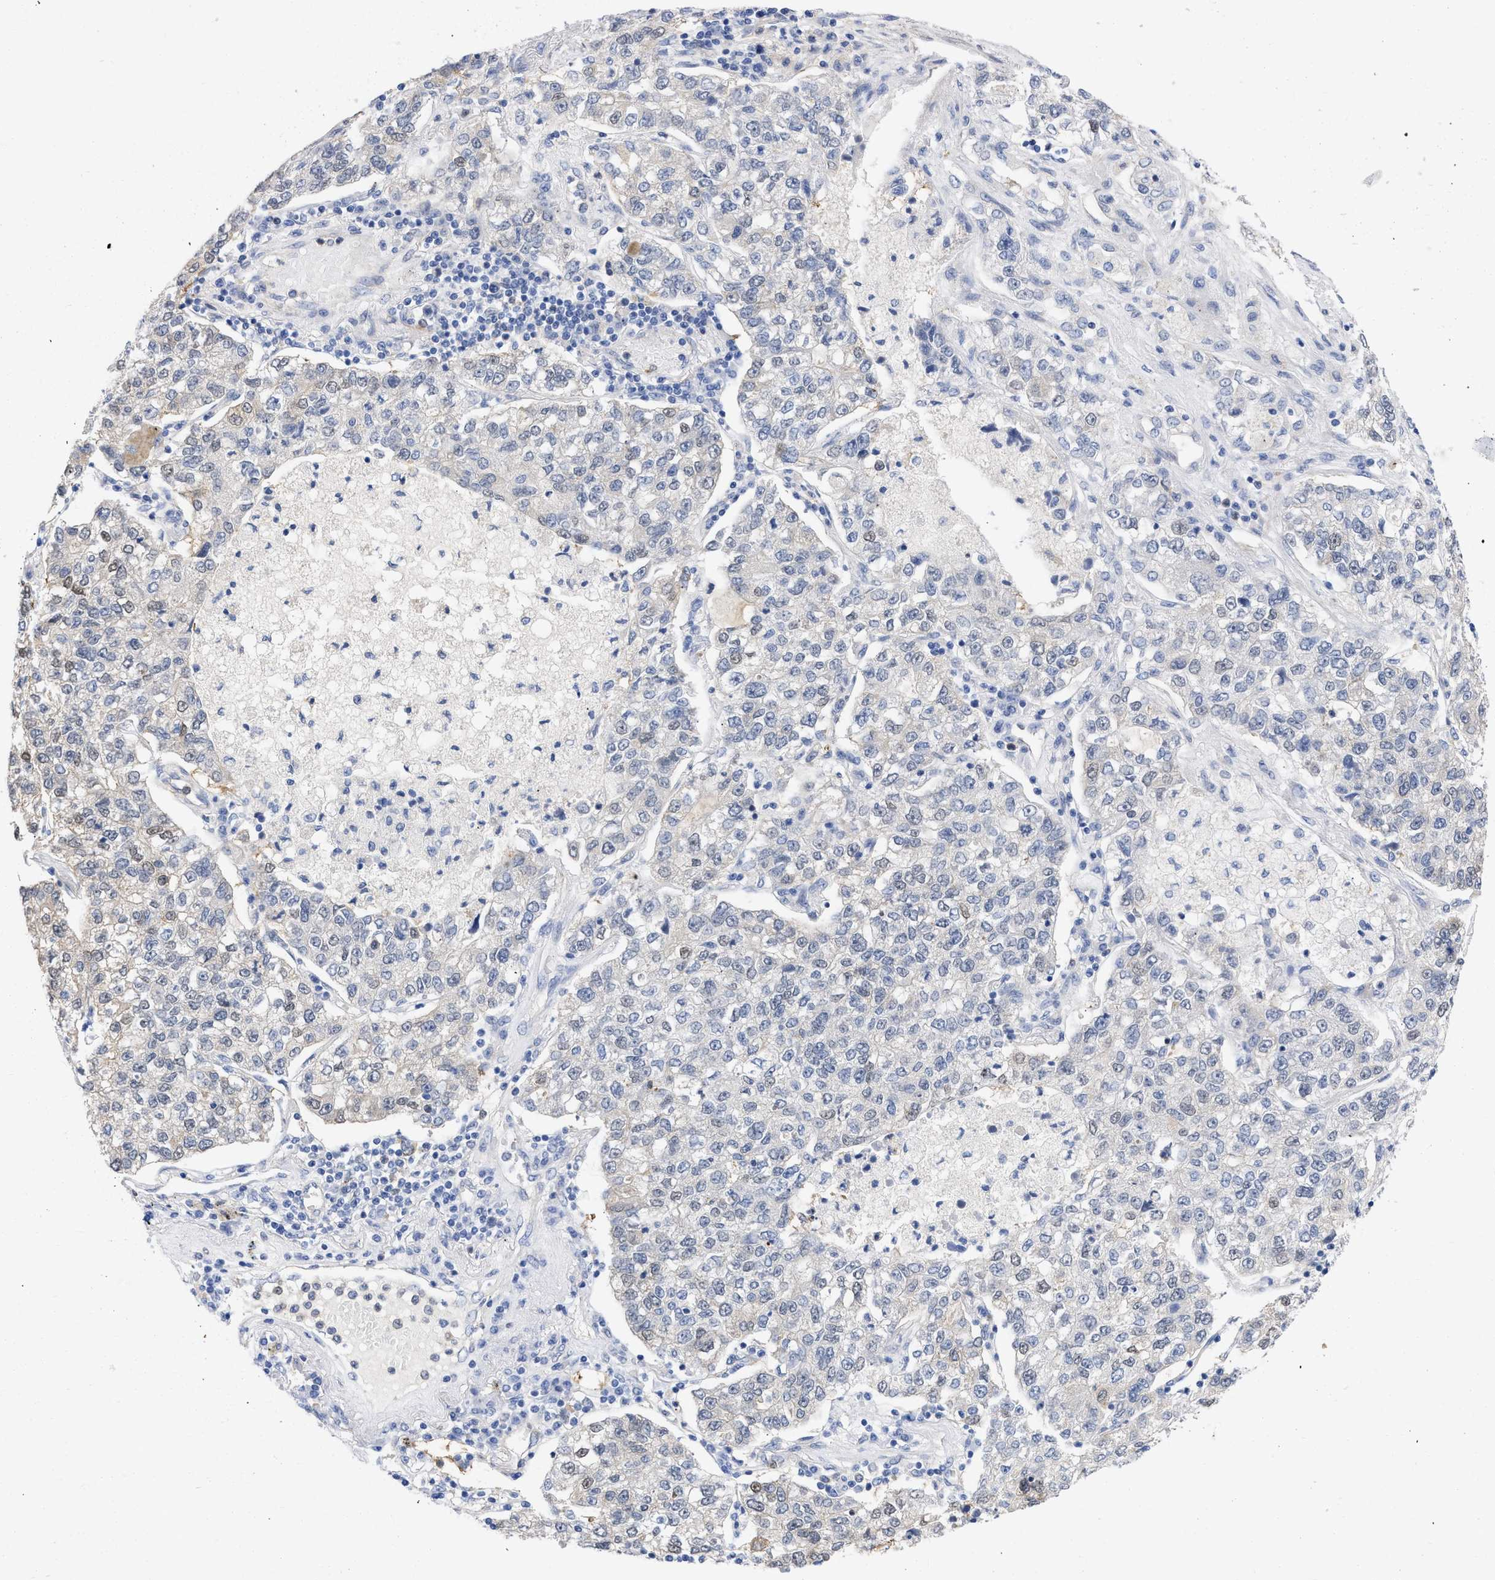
{"staining": {"intensity": "negative", "quantity": "none", "location": "none"}, "tissue": "lung cancer", "cell_type": "Tumor cells", "image_type": "cancer", "snomed": [{"axis": "morphology", "description": "Adenocarcinoma, NOS"}, {"axis": "topography", "description": "Lung"}], "caption": "The photomicrograph exhibits no significant positivity in tumor cells of lung cancer (adenocarcinoma).", "gene": "THRA", "patient": {"sex": "male", "age": 49}}